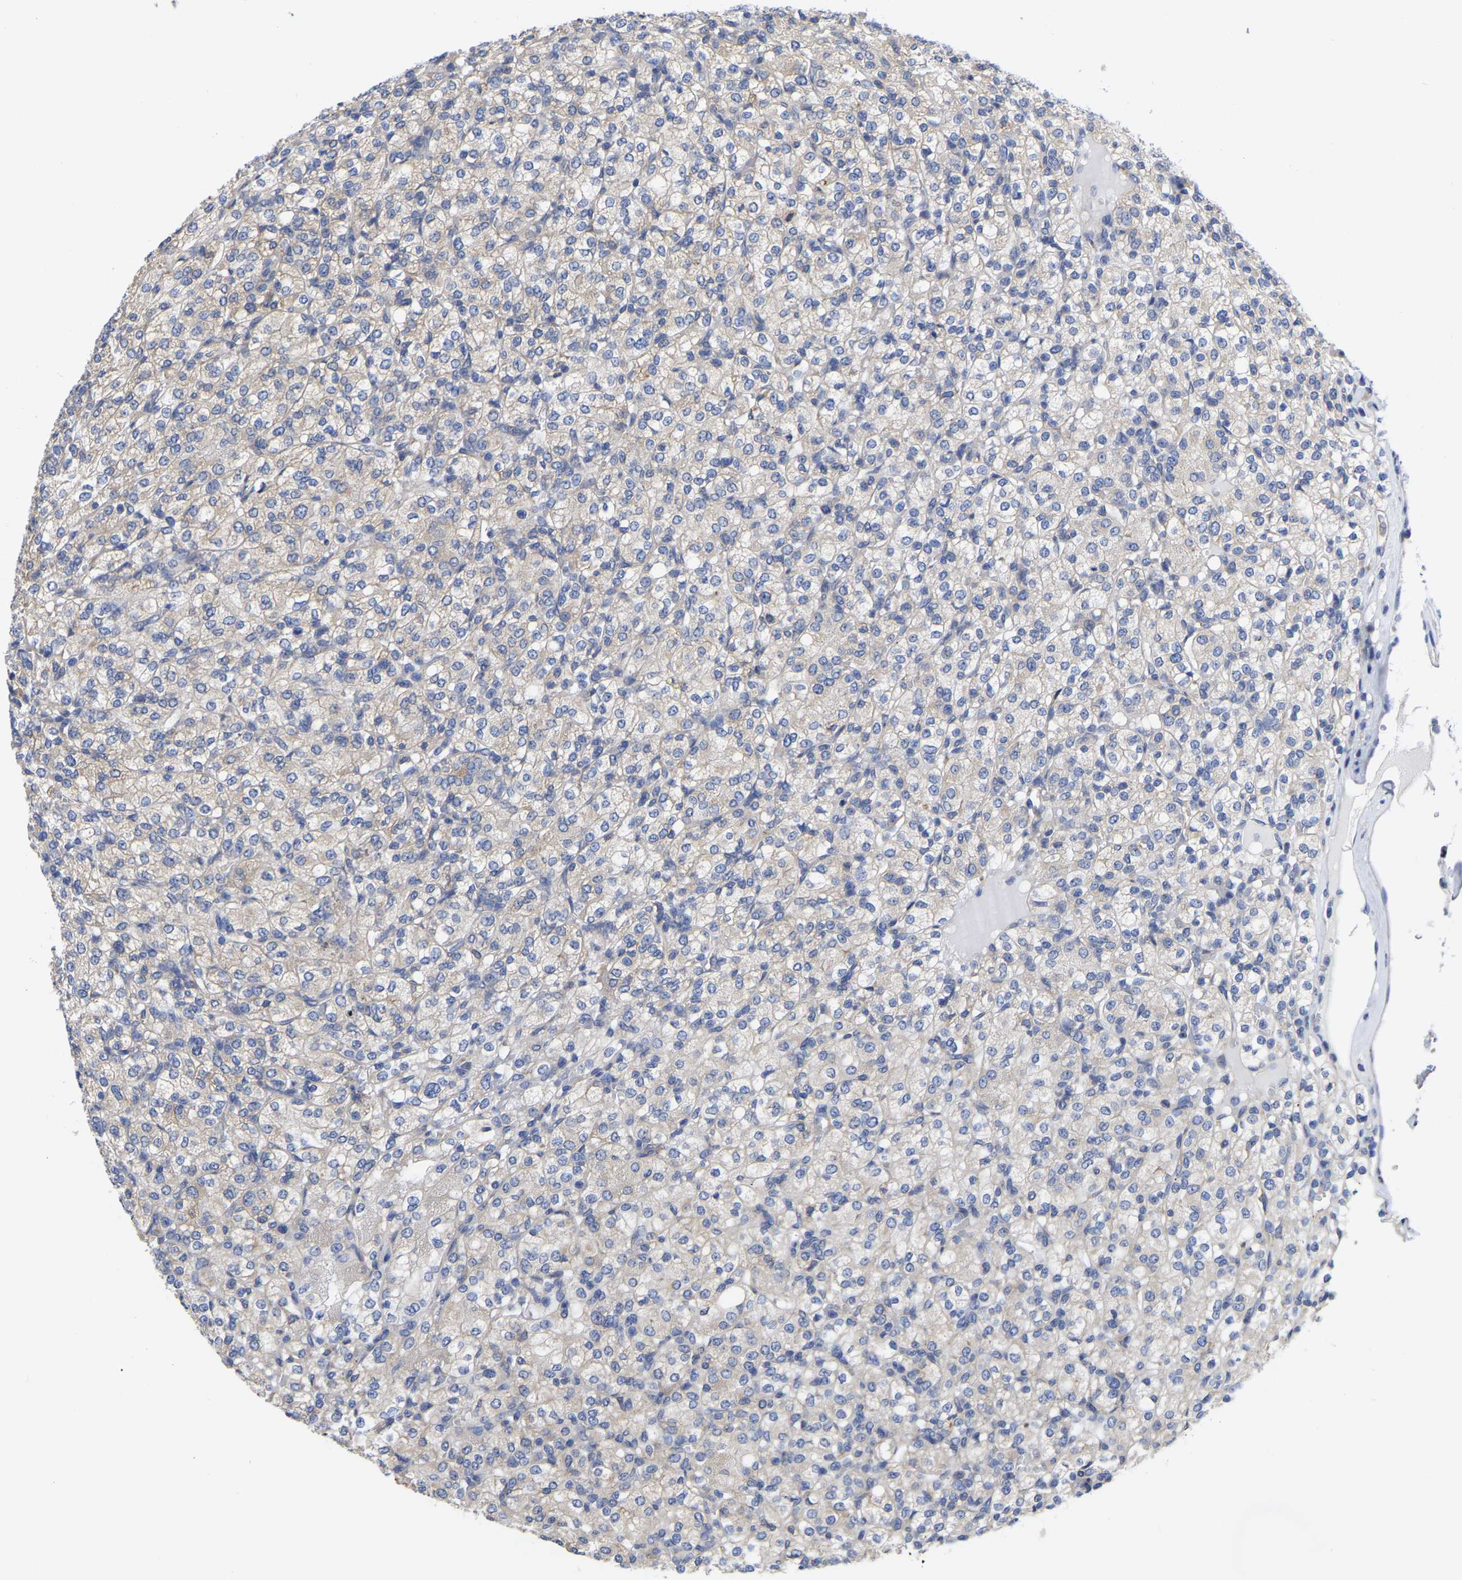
{"staining": {"intensity": "weak", "quantity": "<25%", "location": "cytoplasmic/membranous"}, "tissue": "renal cancer", "cell_type": "Tumor cells", "image_type": "cancer", "snomed": [{"axis": "morphology", "description": "Adenocarcinoma, NOS"}, {"axis": "topography", "description": "Kidney"}], "caption": "A histopathology image of adenocarcinoma (renal) stained for a protein displays no brown staining in tumor cells. (DAB IHC with hematoxylin counter stain).", "gene": "CFAP298", "patient": {"sex": "male", "age": 77}}